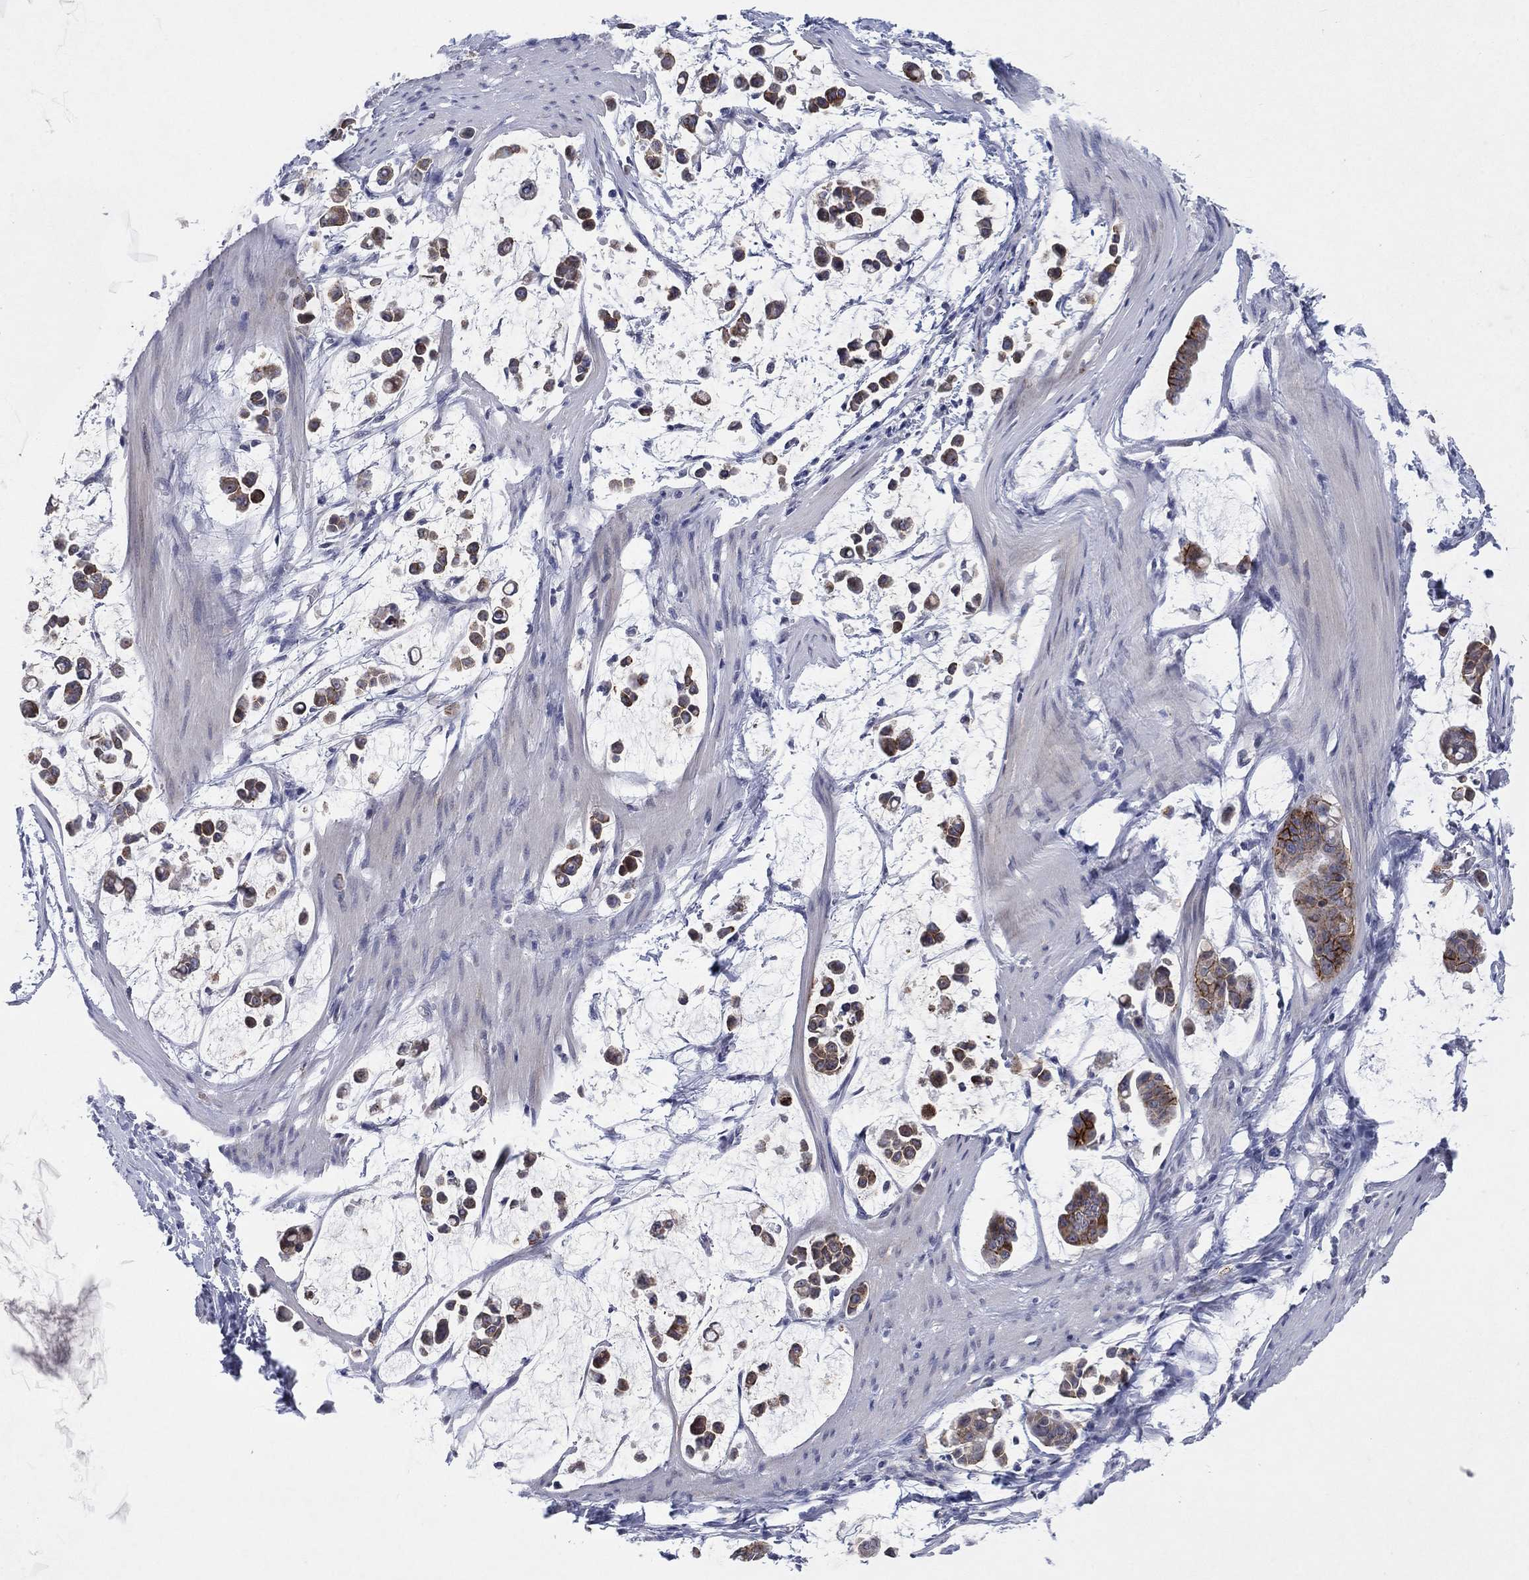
{"staining": {"intensity": "strong", "quantity": "25%-75%", "location": "cytoplasmic/membranous"}, "tissue": "stomach cancer", "cell_type": "Tumor cells", "image_type": "cancer", "snomed": [{"axis": "morphology", "description": "Adenocarcinoma, NOS"}, {"axis": "topography", "description": "Stomach"}], "caption": "A high amount of strong cytoplasmic/membranous positivity is present in about 25%-75% of tumor cells in stomach cancer (adenocarcinoma) tissue. (DAB (3,3'-diaminobenzidine) IHC with brightfield microscopy, high magnification).", "gene": "SDC1", "patient": {"sex": "male", "age": 82}}